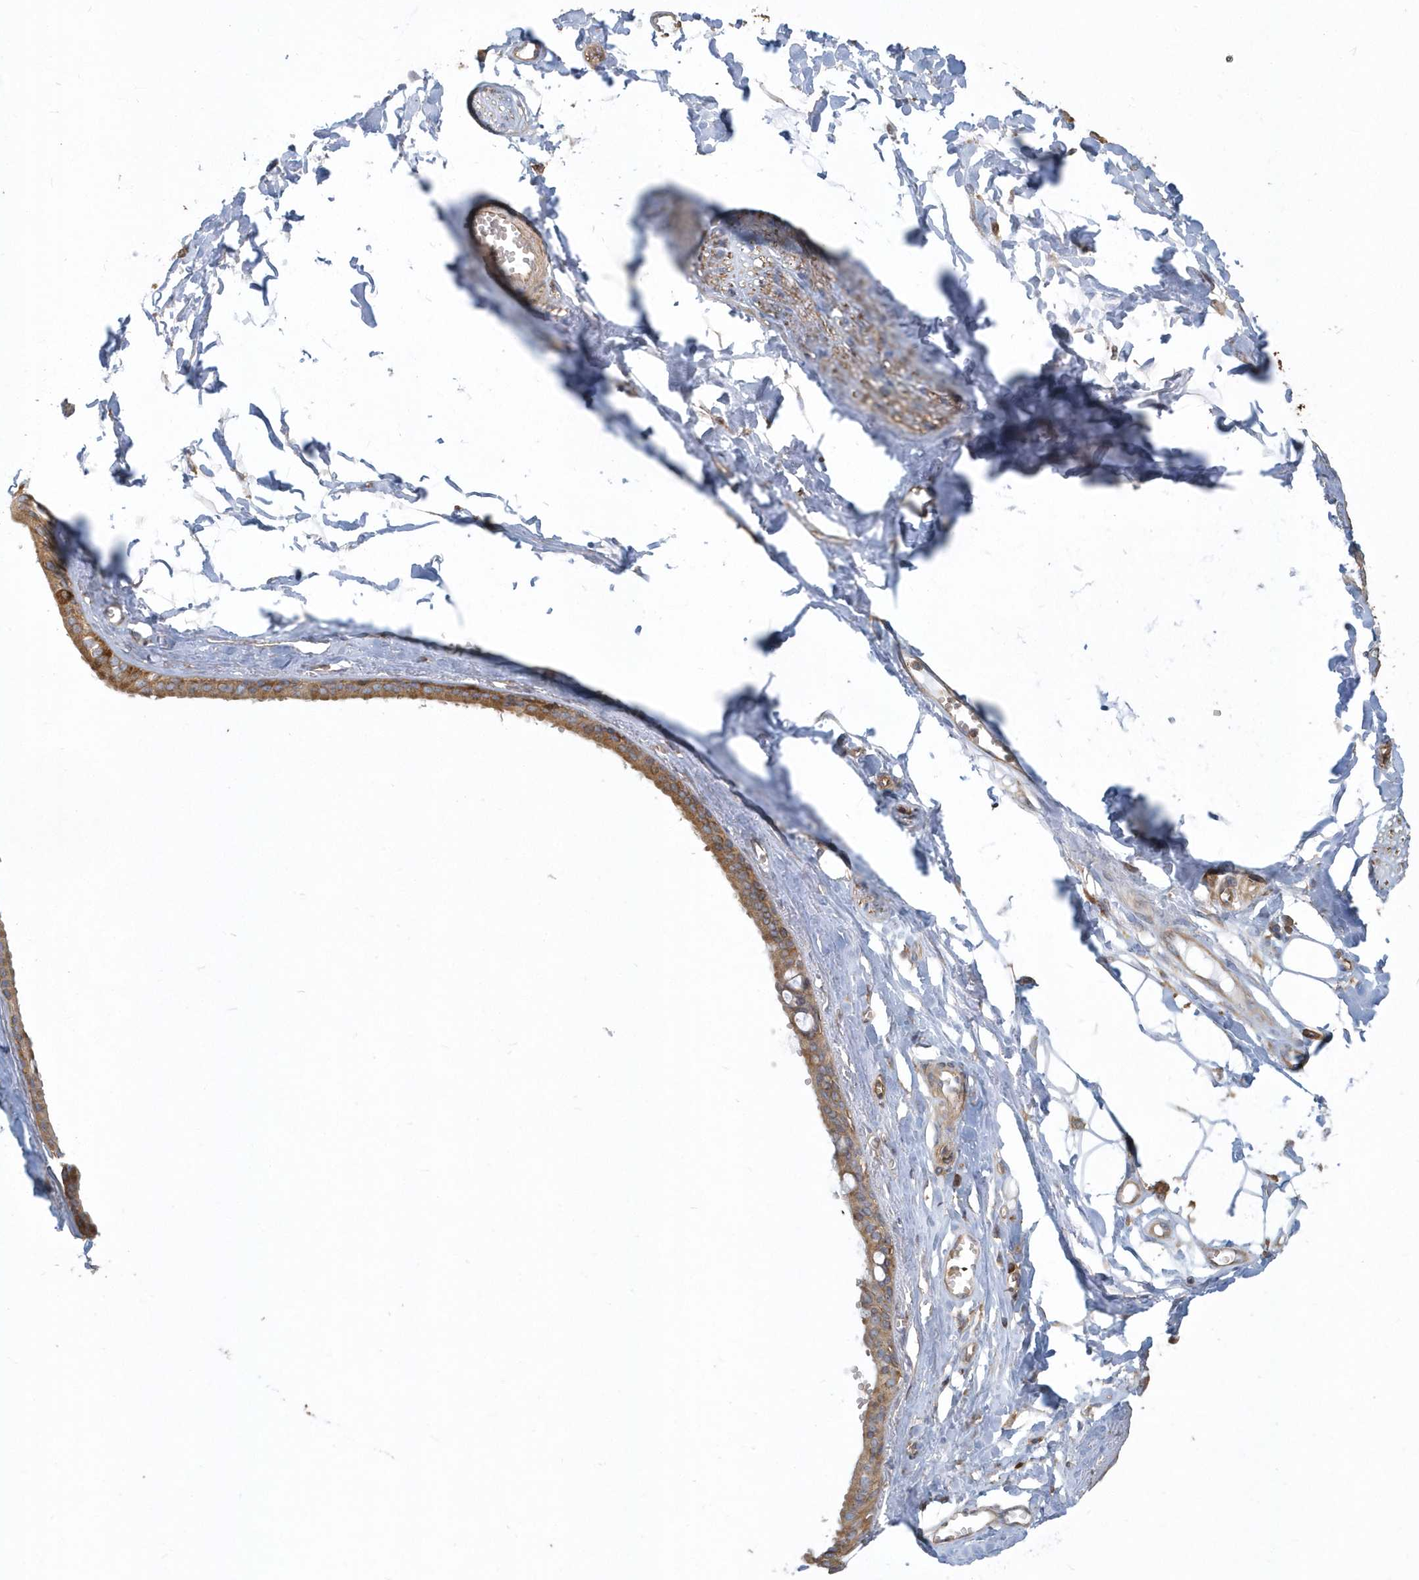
{"staining": {"intensity": "negative", "quantity": "none", "location": "none"}, "tissue": "soft tissue", "cell_type": "Chondrocytes", "image_type": "normal", "snomed": [{"axis": "morphology", "description": "Normal tissue, NOS"}, {"axis": "morphology", "description": "Inflammation, NOS"}, {"axis": "topography", "description": "Salivary gland"}, {"axis": "topography", "description": "Peripheral nerve tissue"}], "caption": "Immunohistochemical staining of normal human soft tissue displays no significant expression in chondrocytes.", "gene": "TRAIP", "patient": {"sex": "female", "age": 75}}